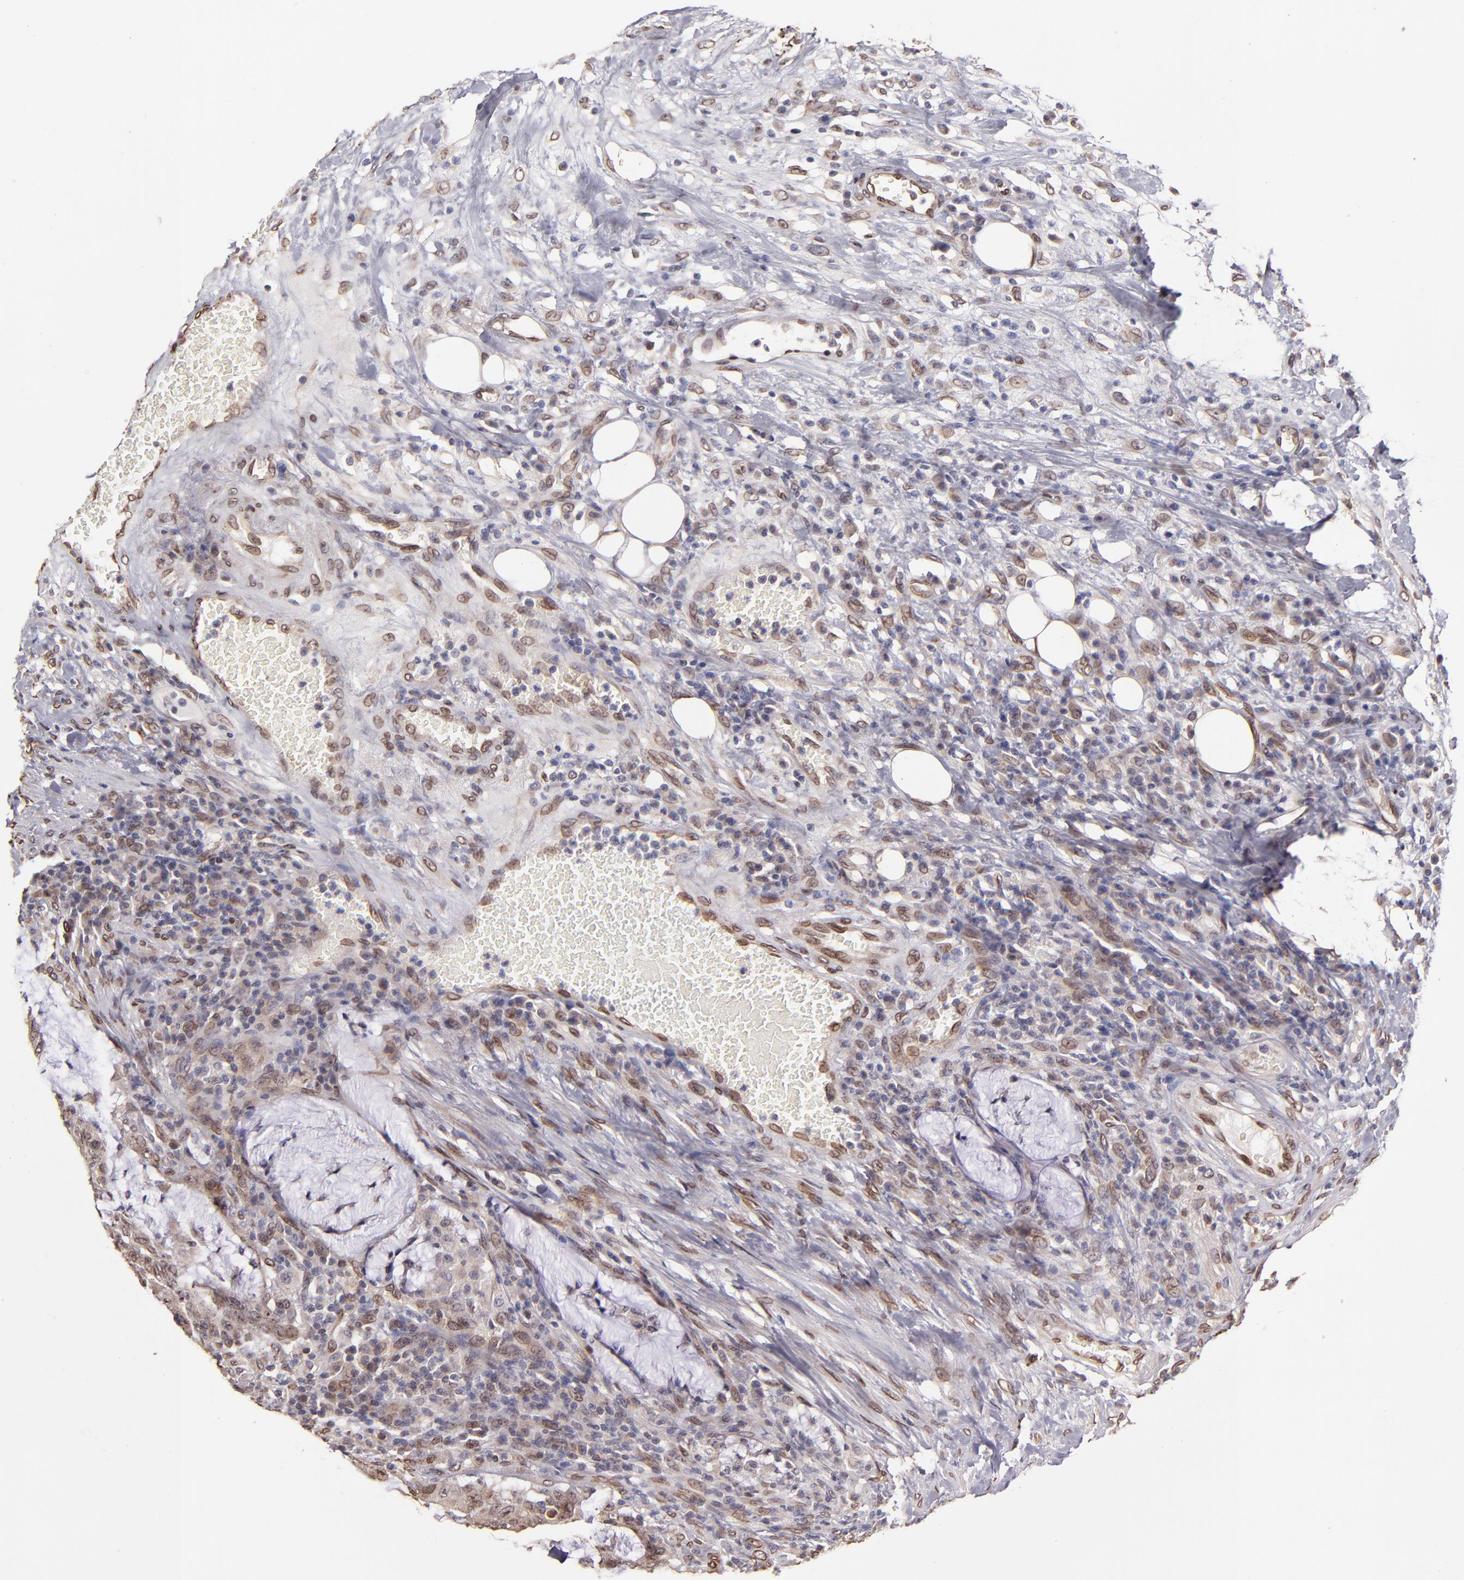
{"staining": {"intensity": "weak", "quantity": ">75%", "location": "cytoplasmic/membranous"}, "tissue": "colorectal cancer", "cell_type": "Tumor cells", "image_type": "cancer", "snomed": [{"axis": "morphology", "description": "Adenocarcinoma, NOS"}, {"axis": "topography", "description": "Colon"}], "caption": "High-magnification brightfield microscopy of colorectal adenocarcinoma stained with DAB (3,3'-diaminobenzidine) (brown) and counterstained with hematoxylin (blue). tumor cells exhibit weak cytoplasmic/membranous positivity is identified in about>75% of cells.", "gene": "PUM3", "patient": {"sex": "male", "age": 54}}